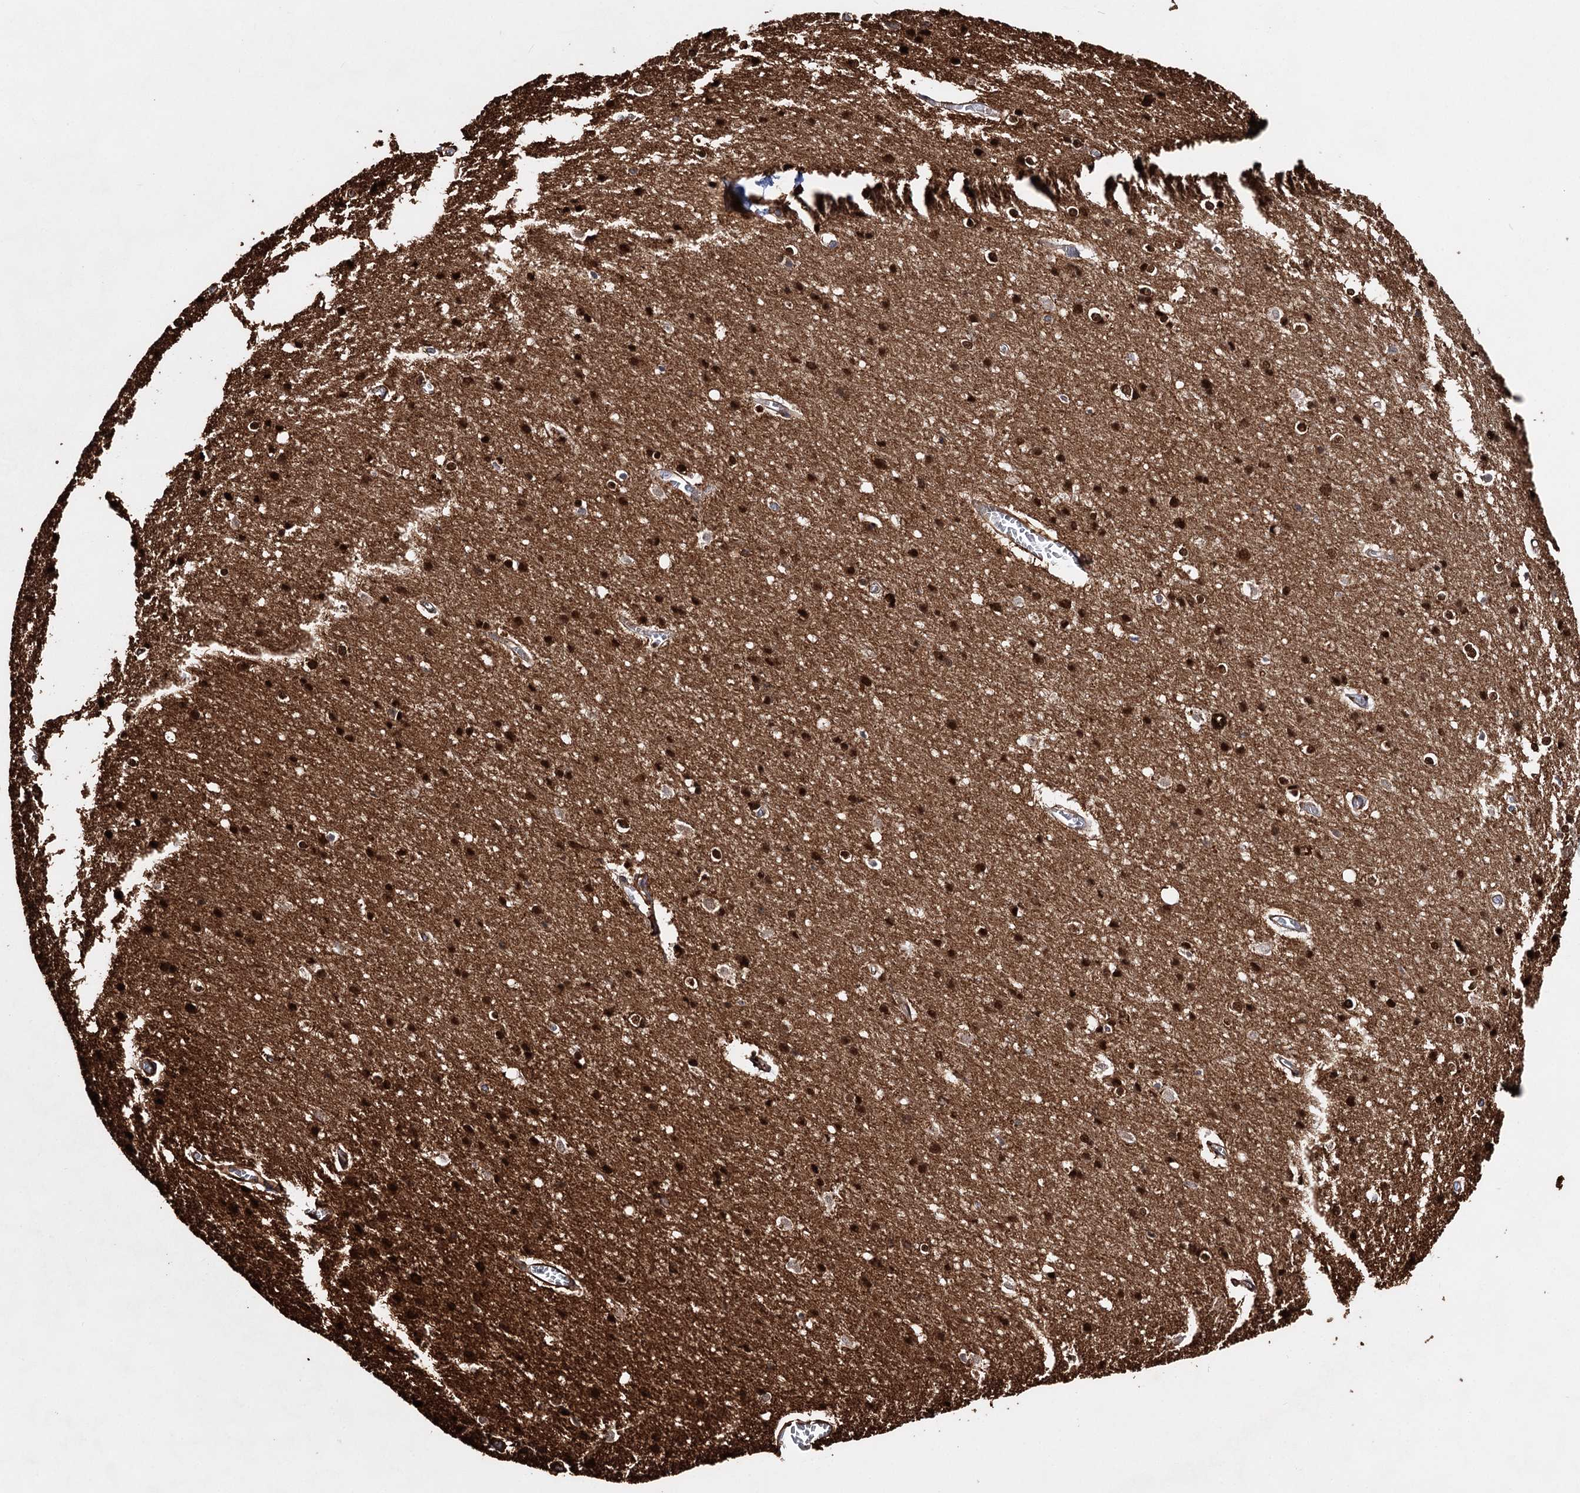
{"staining": {"intensity": "moderate", "quantity": "25%-75%", "location": "cytoplasmic/membranous,nuclear"}, "tissue": "cerebral cortex", "cell_type": "Endothelial cells", "image_type": "normal", "snomed": [{"axis": "morphology", "description": "Normal tissue, NOS"}, {"axis": "topography", "description": "Cerebral cortex"}], "caption": "Brown immunohistochemical staining in benign cerebral cortex displays moderate cytoplasmic/membranous,nuclear positivity in about 25%-75% of endothelial cells. Nuclei are stained in blue.", "gene": "CFAP46", "patient": {"sex": "male", "age": 54}}